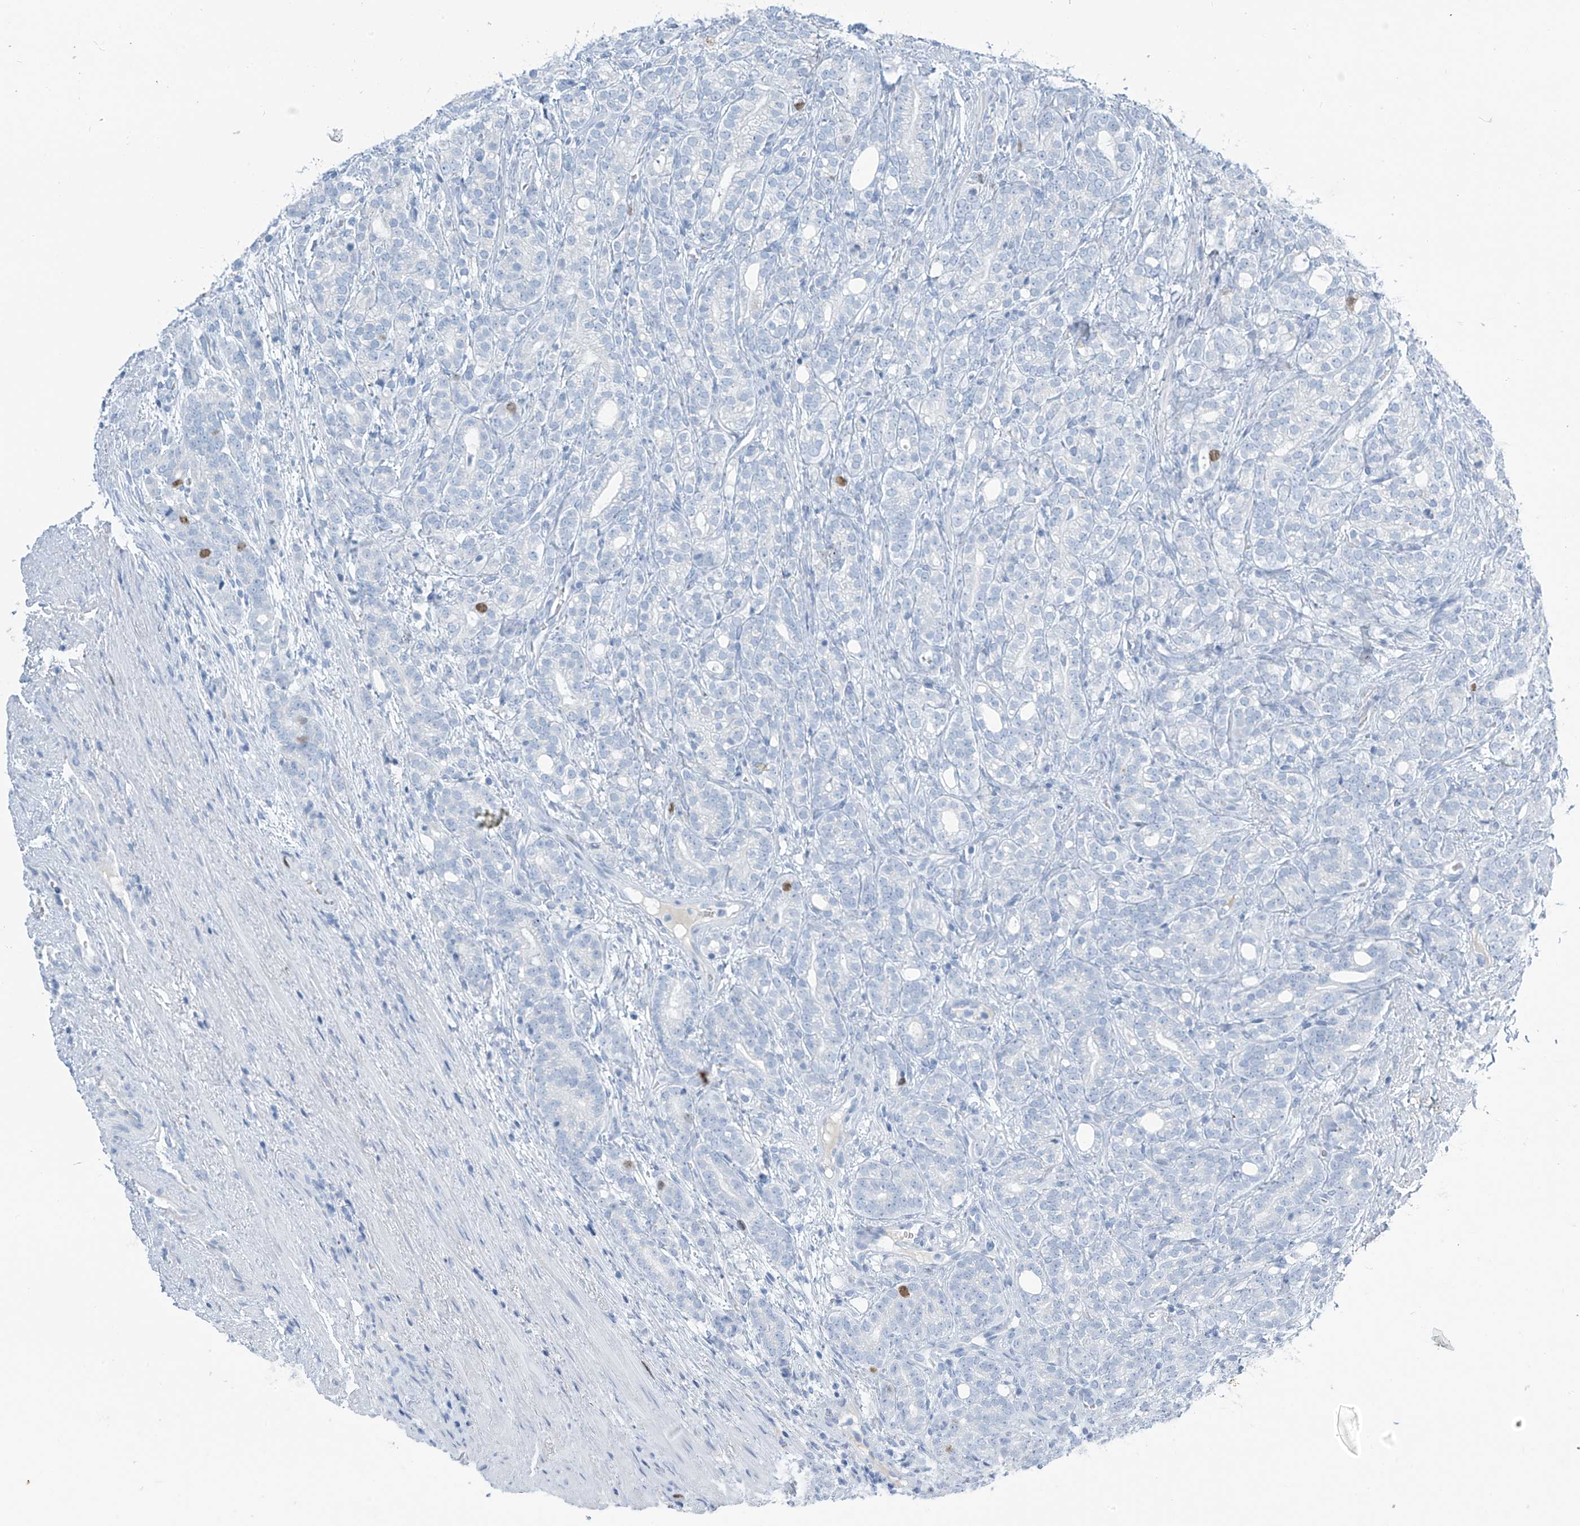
{"staining": {"intensity": "moderate", "quantity": "<25%", "location": "nuclear"}, "tissue": "prostate cancer", "cell_type": "Tumor cells", "image_type": "cancer", "snomed": [{"axis": "morphology", "description": "Adenocarcinoma, High grade"}, {"axis": "topography", "description": "Prostate"}], "caption": "Protein expression analysis of prostate high-grade adenocarcinoma displays moderate nuclear positivity in about <25% of tumor cells.", "gene": "SGO2", "patient": {"sex": "male", "age": 57}}